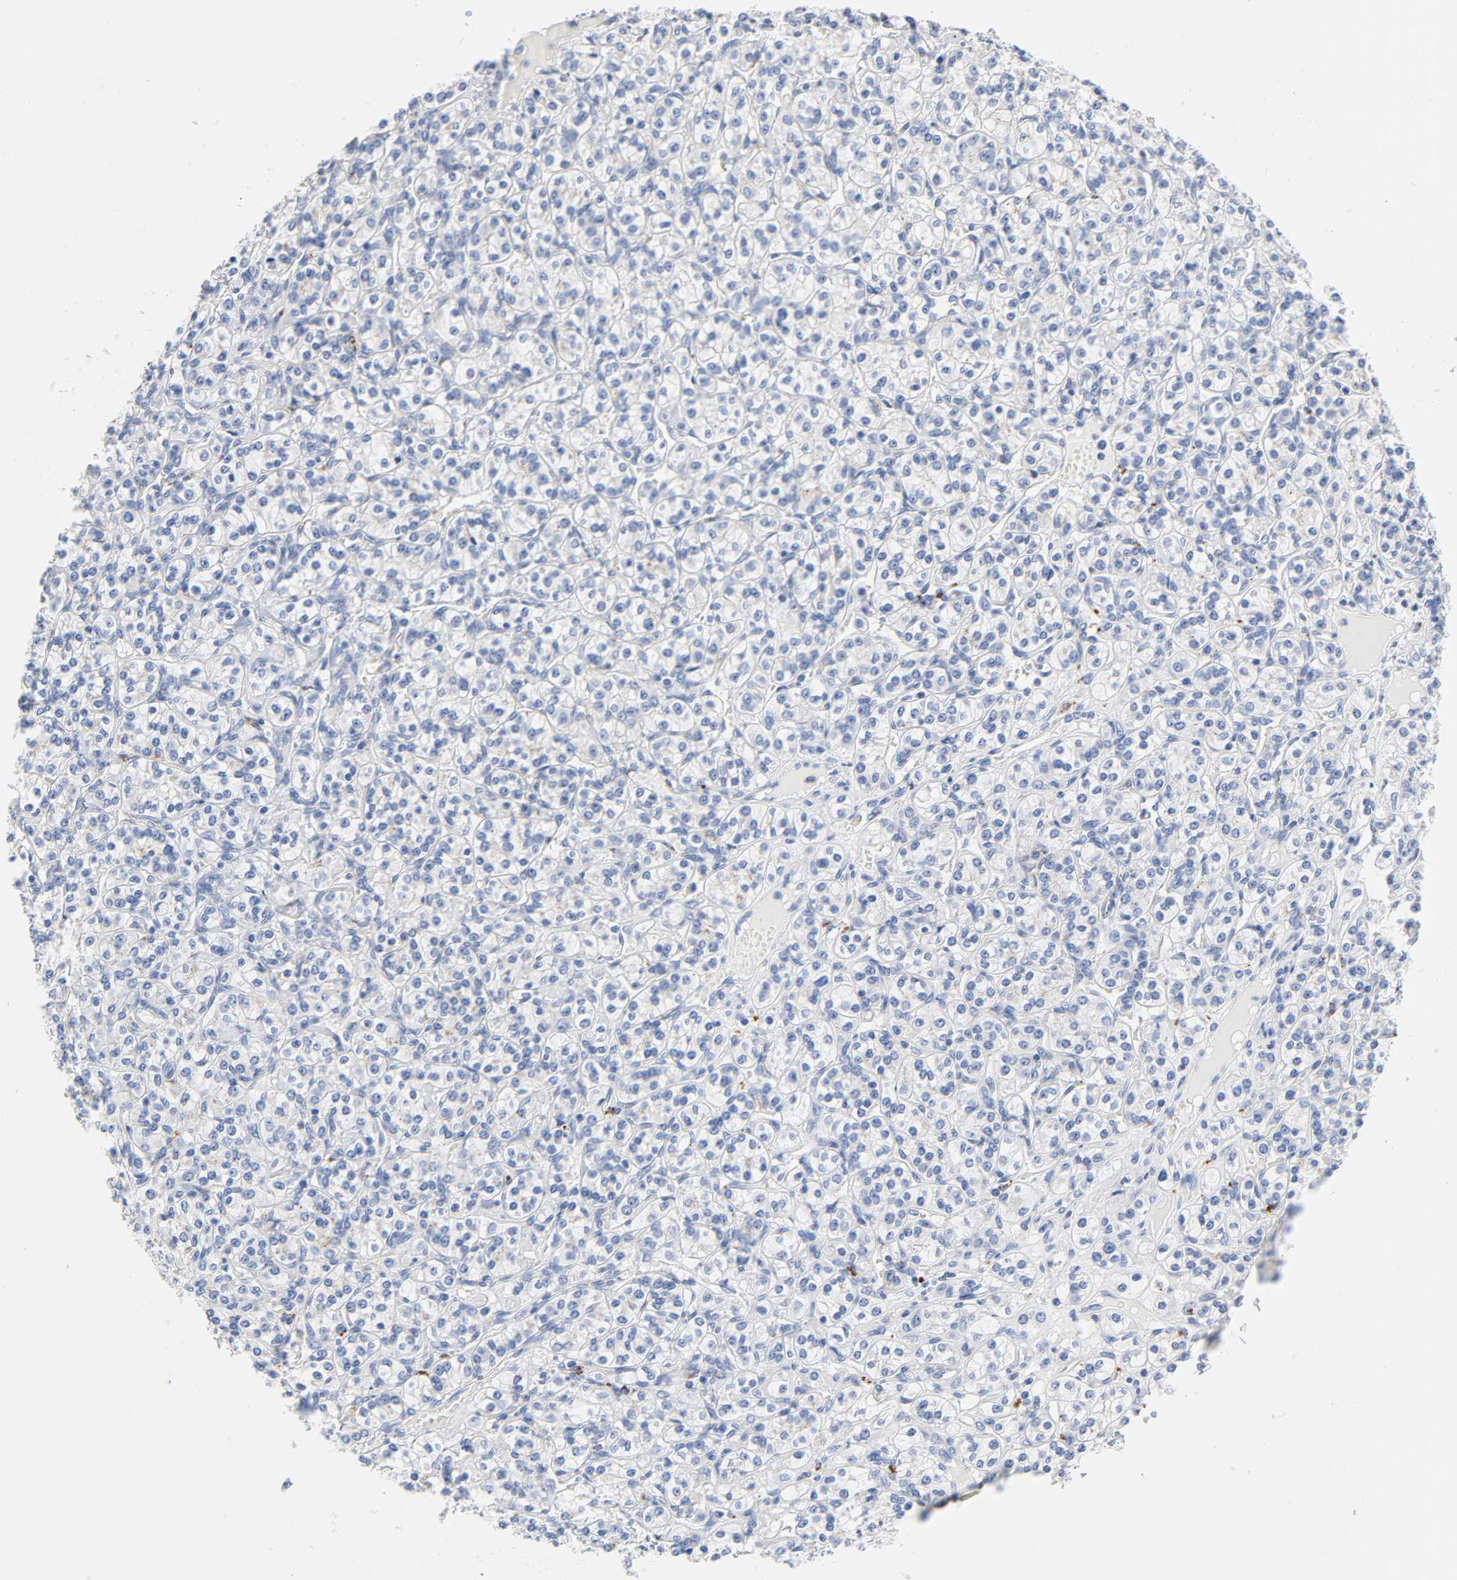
{"staining": {"intensity": "negative", "quantity": "none", "location": "none"}, "tissue": "renal cancer", "cell_type": "Tumor cells", "image_type": "cancer", "snomed": [{"axis": "morphology", "description": "Adenocarcinoma, NOS"}, {"axis": "topography", "description": "Kidney"}], "caption": "Immunohistochemistry (IHC) image of neoplastic tissue: renal cancer (adenocarcinoma) stained with DAB (3,3'-diaminobenzidine) shows no significant protein expression in tumor cells.", "gene": "PLP1", "patient": {"sex": "male", "age": 77}}